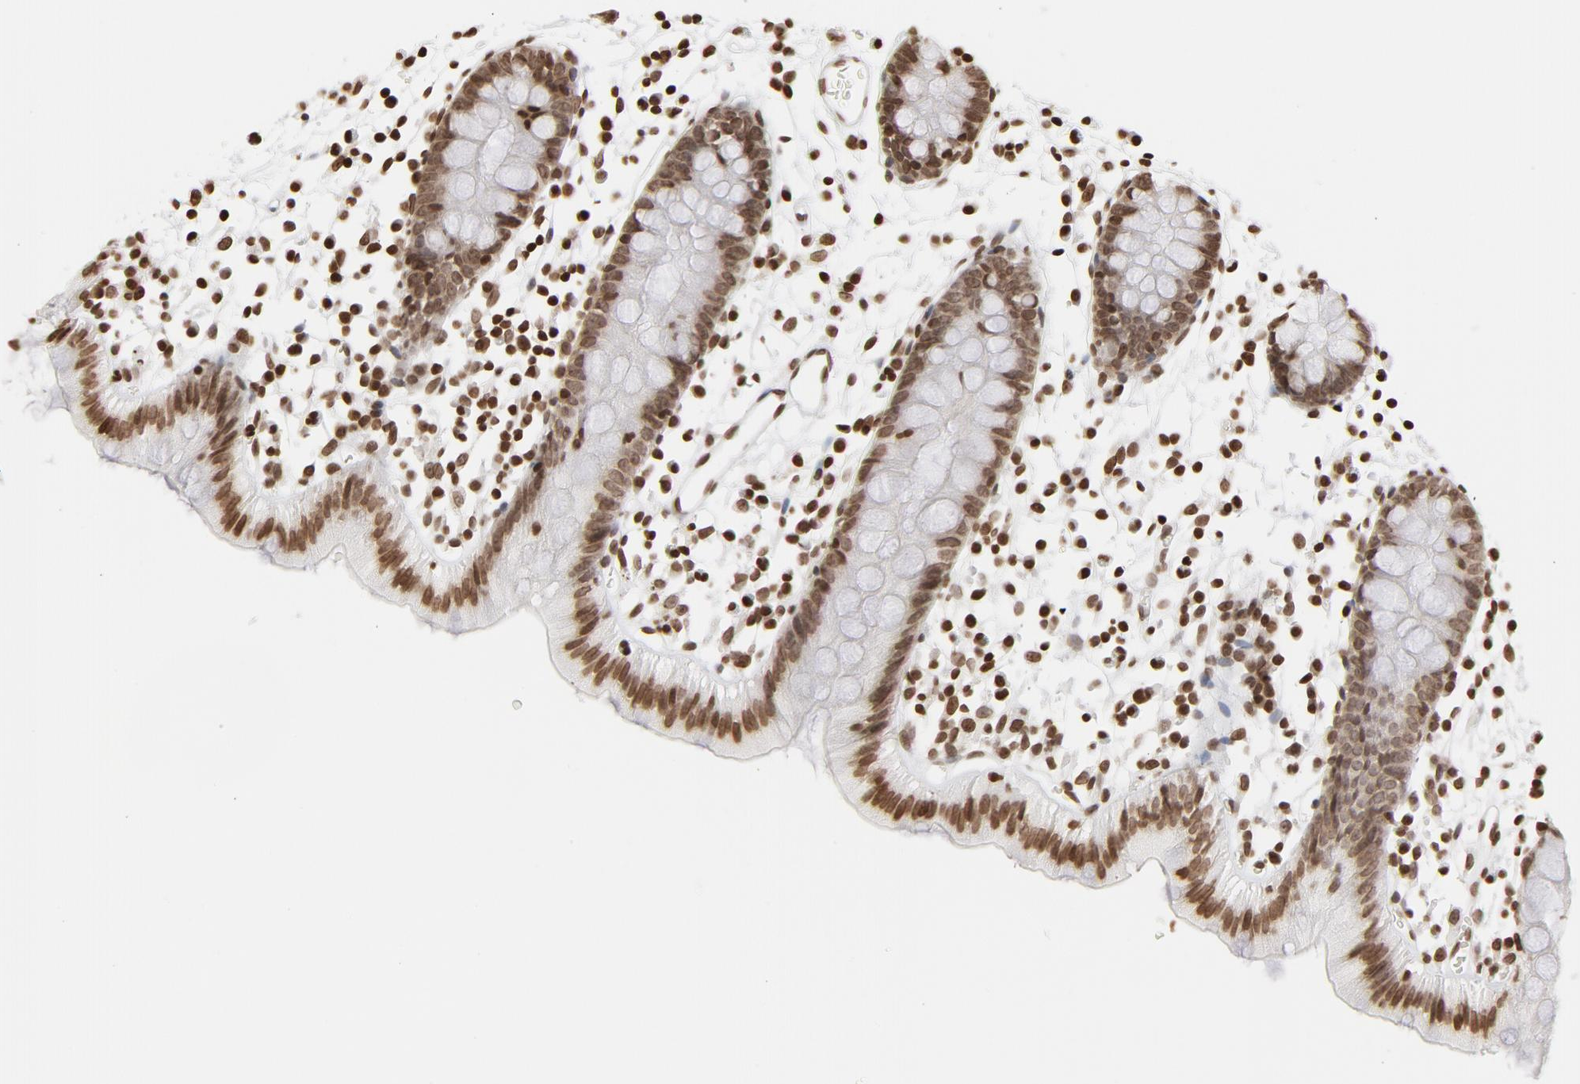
{"staining": {"intensity": "moderate", "quantity": ">75%", "location": "nuclear"}, "tissue": "colon", "cell_type": "Endothelial cells", "image_type": "normal", "snomed": [{"axis": "morphology", "description": "Normal tissue, NOS"}, {"axis": "topography", "description": "Colon"}], "caption": "IHC (DAB (3,3'-diaminobenzidine)) staining of benign human colon displays moderate nuclear protein staining in approximately >75% of endothelial cells.", "gene": "H2AC12", "patient": {"sex": "male", "age": 14}}